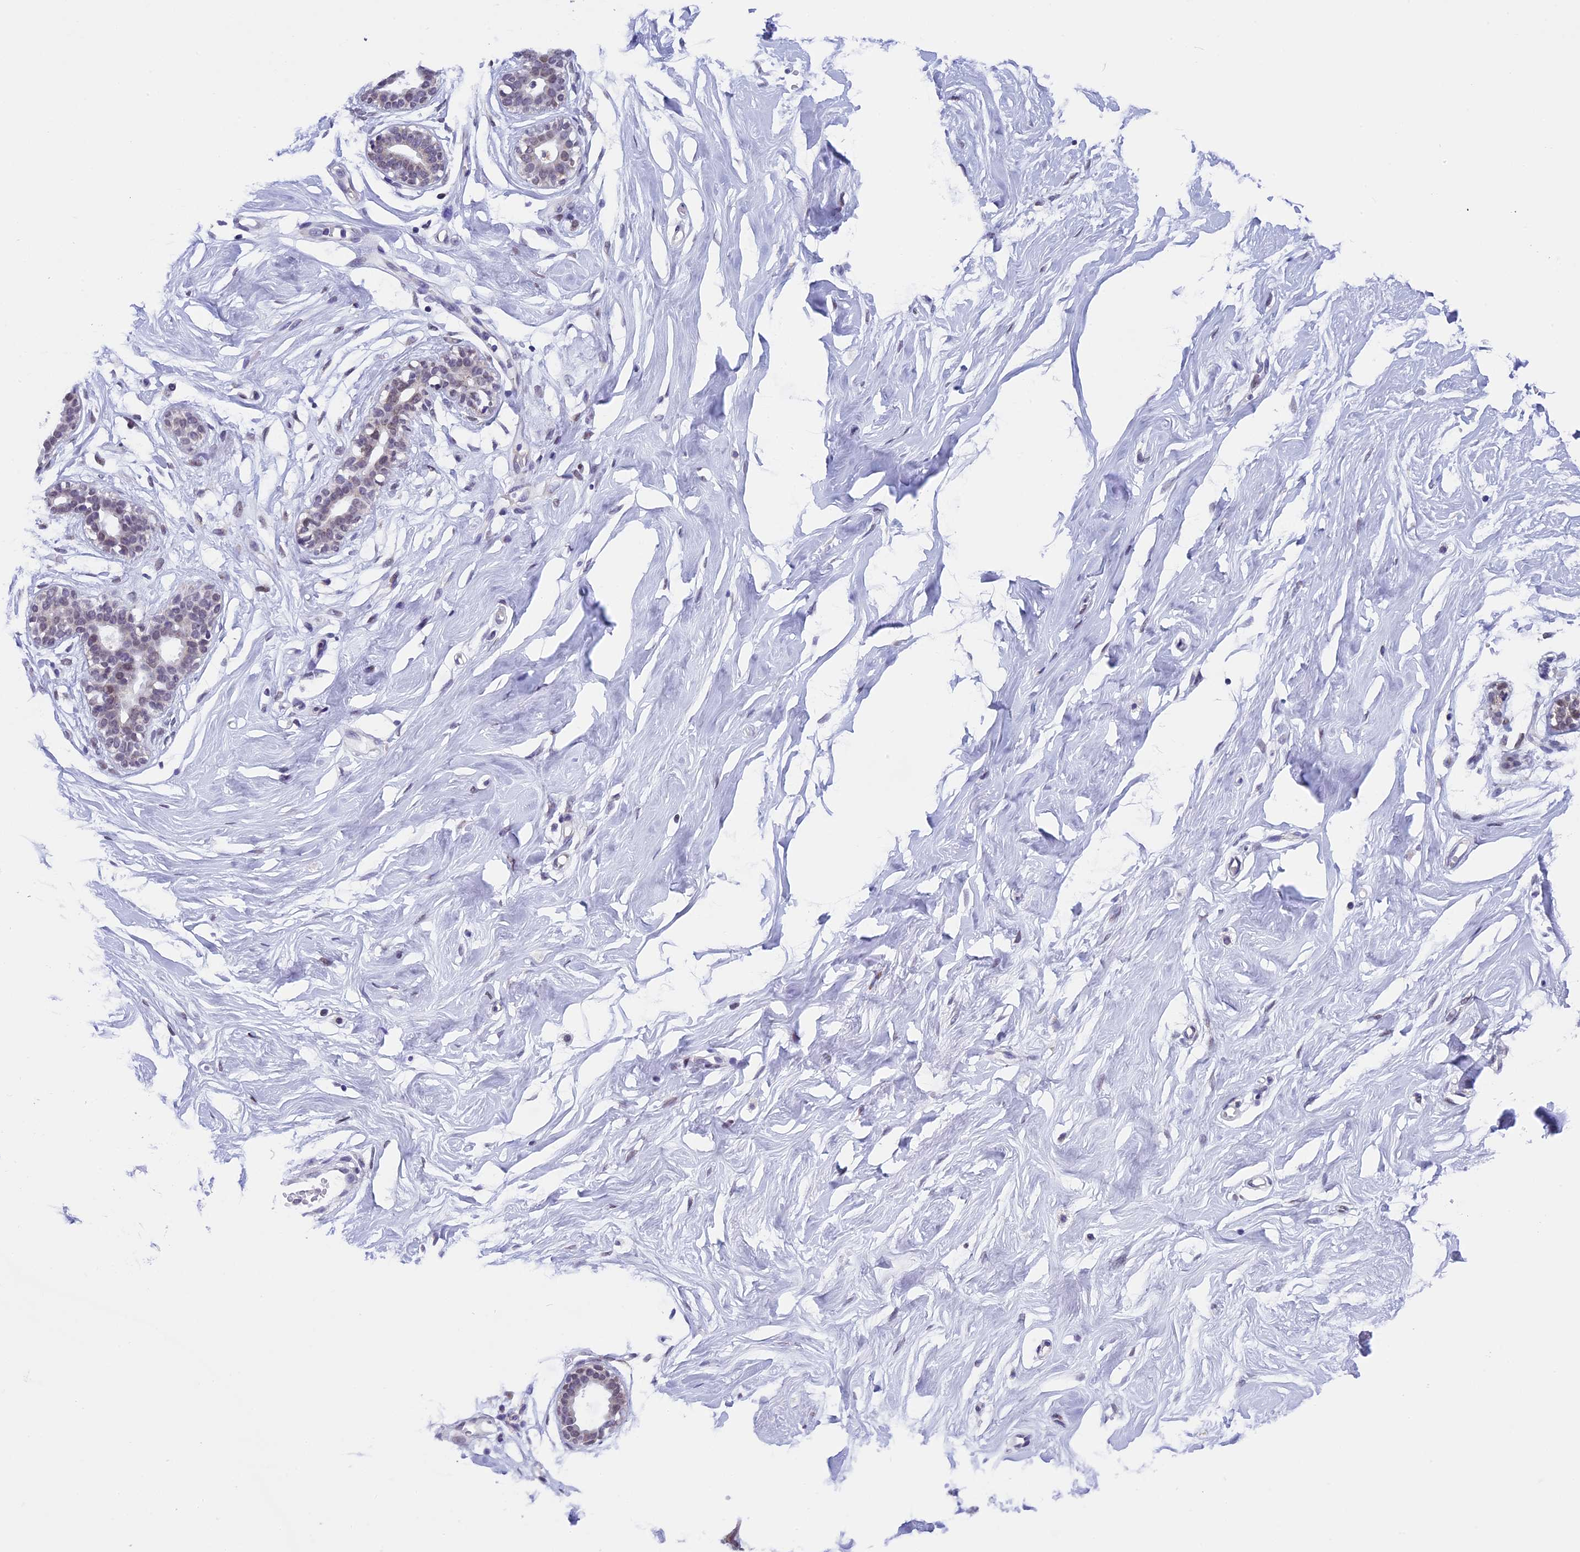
{"staining": {"intensity": "negative", "quantity": "none", "location": "none"}, "tissue": "breast", "cell_type": "Adipocytes", "image_type": "normal", "snomed": [{"axis": "morphology", "description": "Normal tissue, NOS"}, {"axis": "morphology", "description": "Adenoma, NOS"}, {"axis": "topography", "description": "Breast"}], "caption": "The immunohistochemistry (IHC) photomicrograph has no significant staining in adipocytes of breast. Nuclei are stained in blue.", "gene": "ZNF317", "patient": {"sex": "female", "age": 23}}